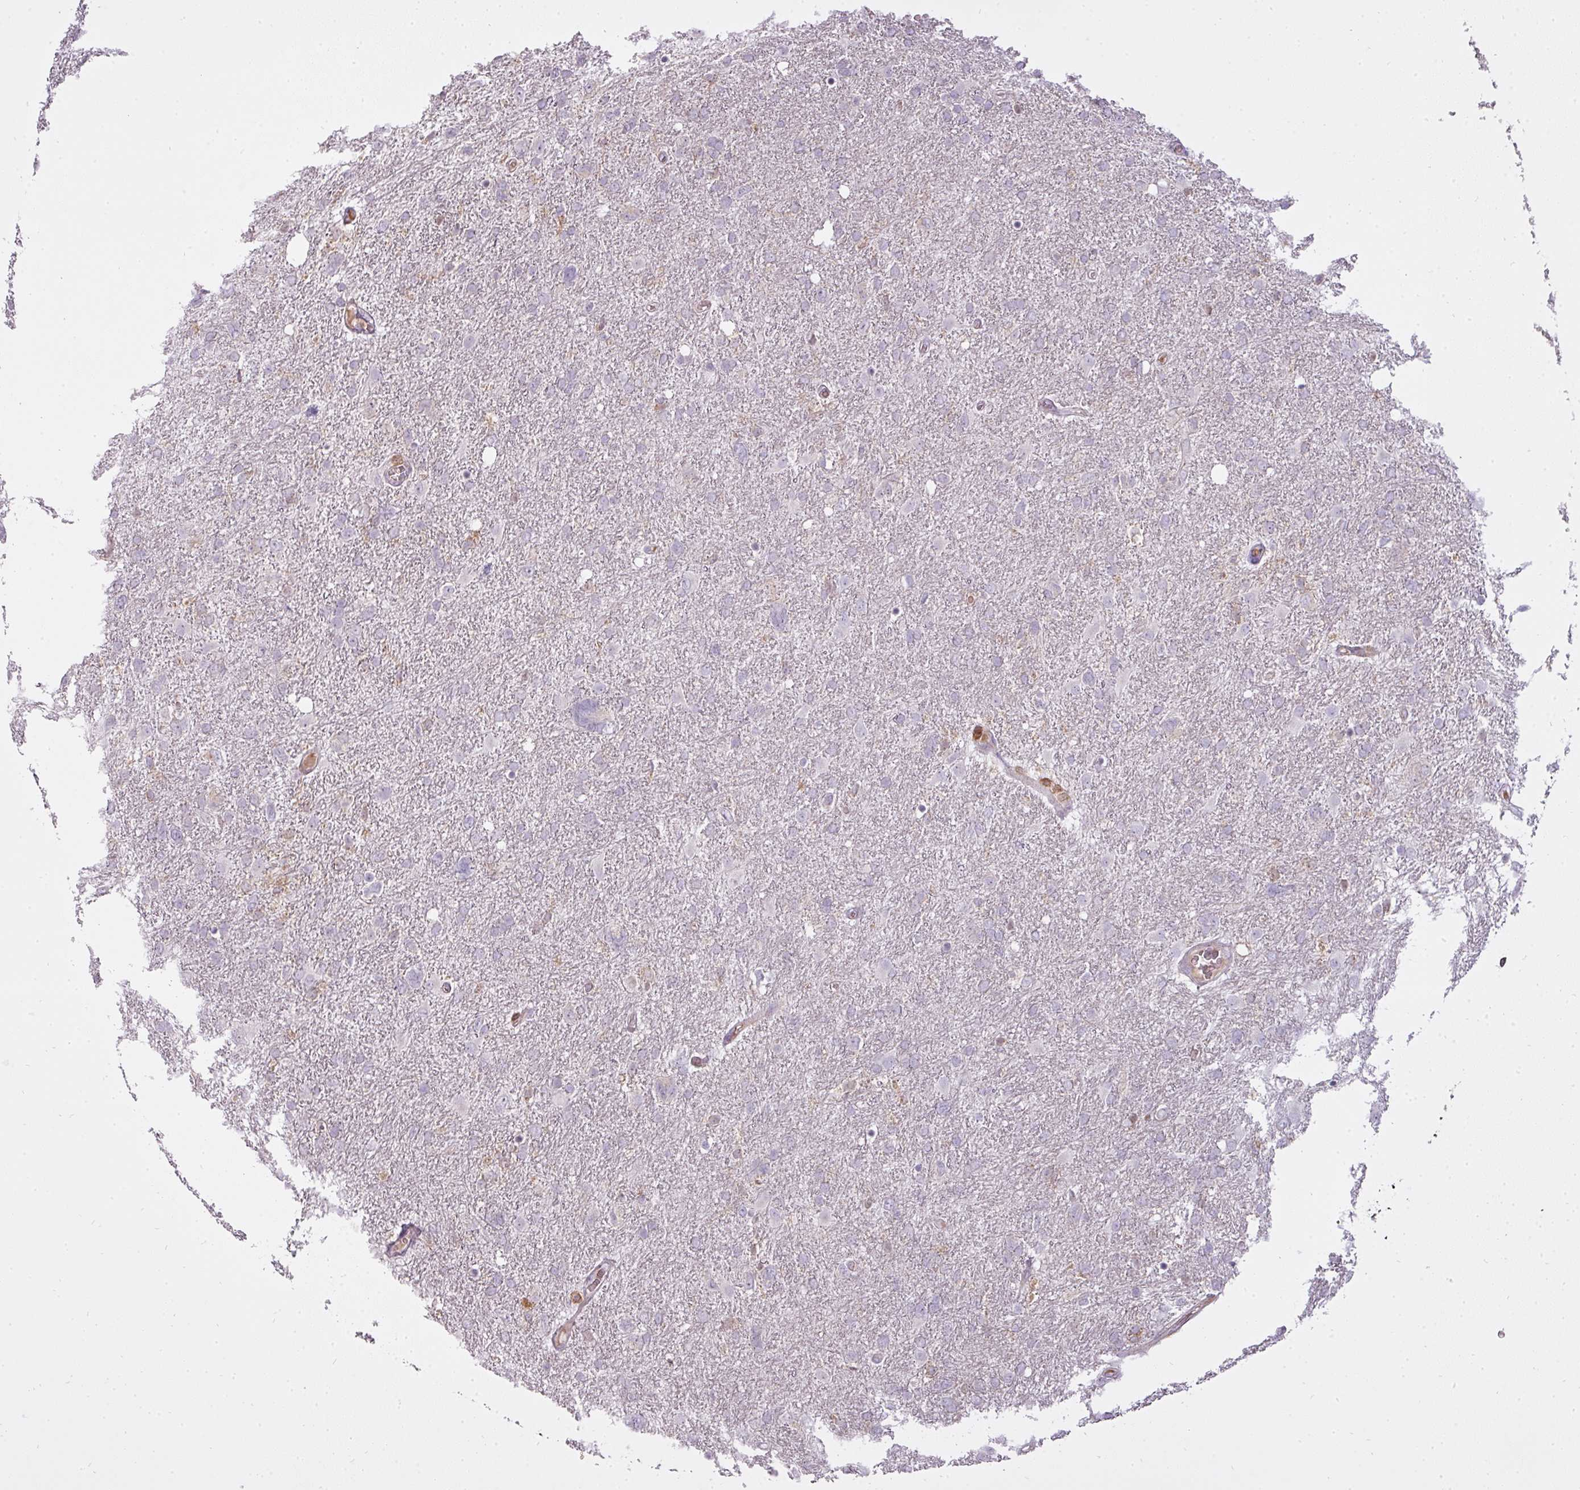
{"staining": {"intensity": "negative", "quantity": "none", "location": "none"}, "tissue": "glioma", "cell_type": "Tumor cells", "image_type": "cancer", "snomed": [{"axis": "morphology", "description": "Glioma, malignant, High grade"}, {"axis": "topography", "description": "Brain"}], "caption": "There is no significant expression in tumor cells of malignant glioma (high-grade).", "gene": "STK4", "patient": {"sex": "male", "age": 61}}